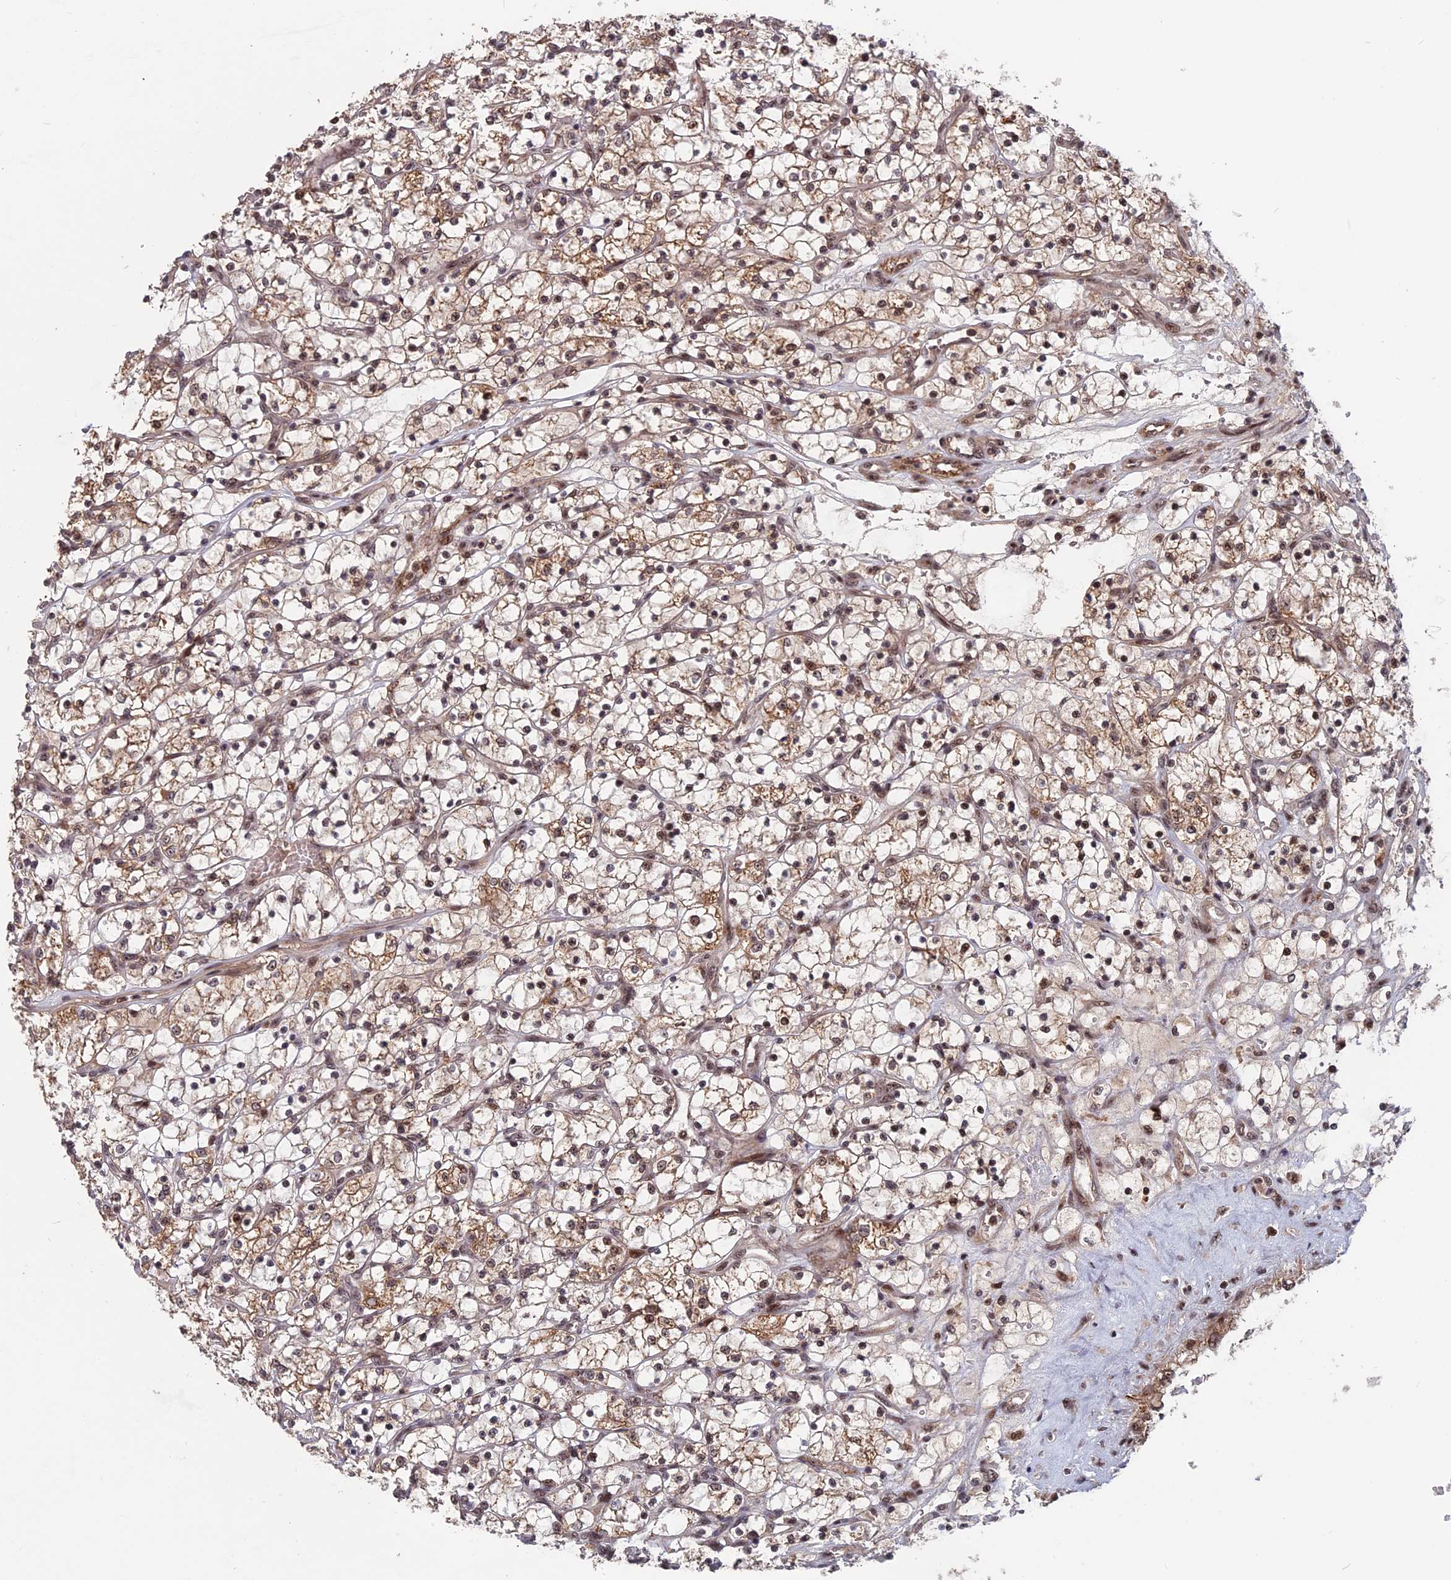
{"staining": {"intensity": "weak", "quantity": ">75%", "location": "cytoplasmic/membranous"}, "tissue": "renal cancer", "cell_type": "Tumor cells", "image_type": "cancer", "snomed": [{"axis": "morphology", "description": "Adenocarcinoma, NOS"}, {"axis": "topography", "description": "Kidney"}], "caption": "Tumor cells exhibit low levels of weak cytoplasmic/membranous staining in about >75% of cells in human adenocarcinoma (renal).", "gene": "CACTIN", "patient": {"sex": "female", "age": 69}}